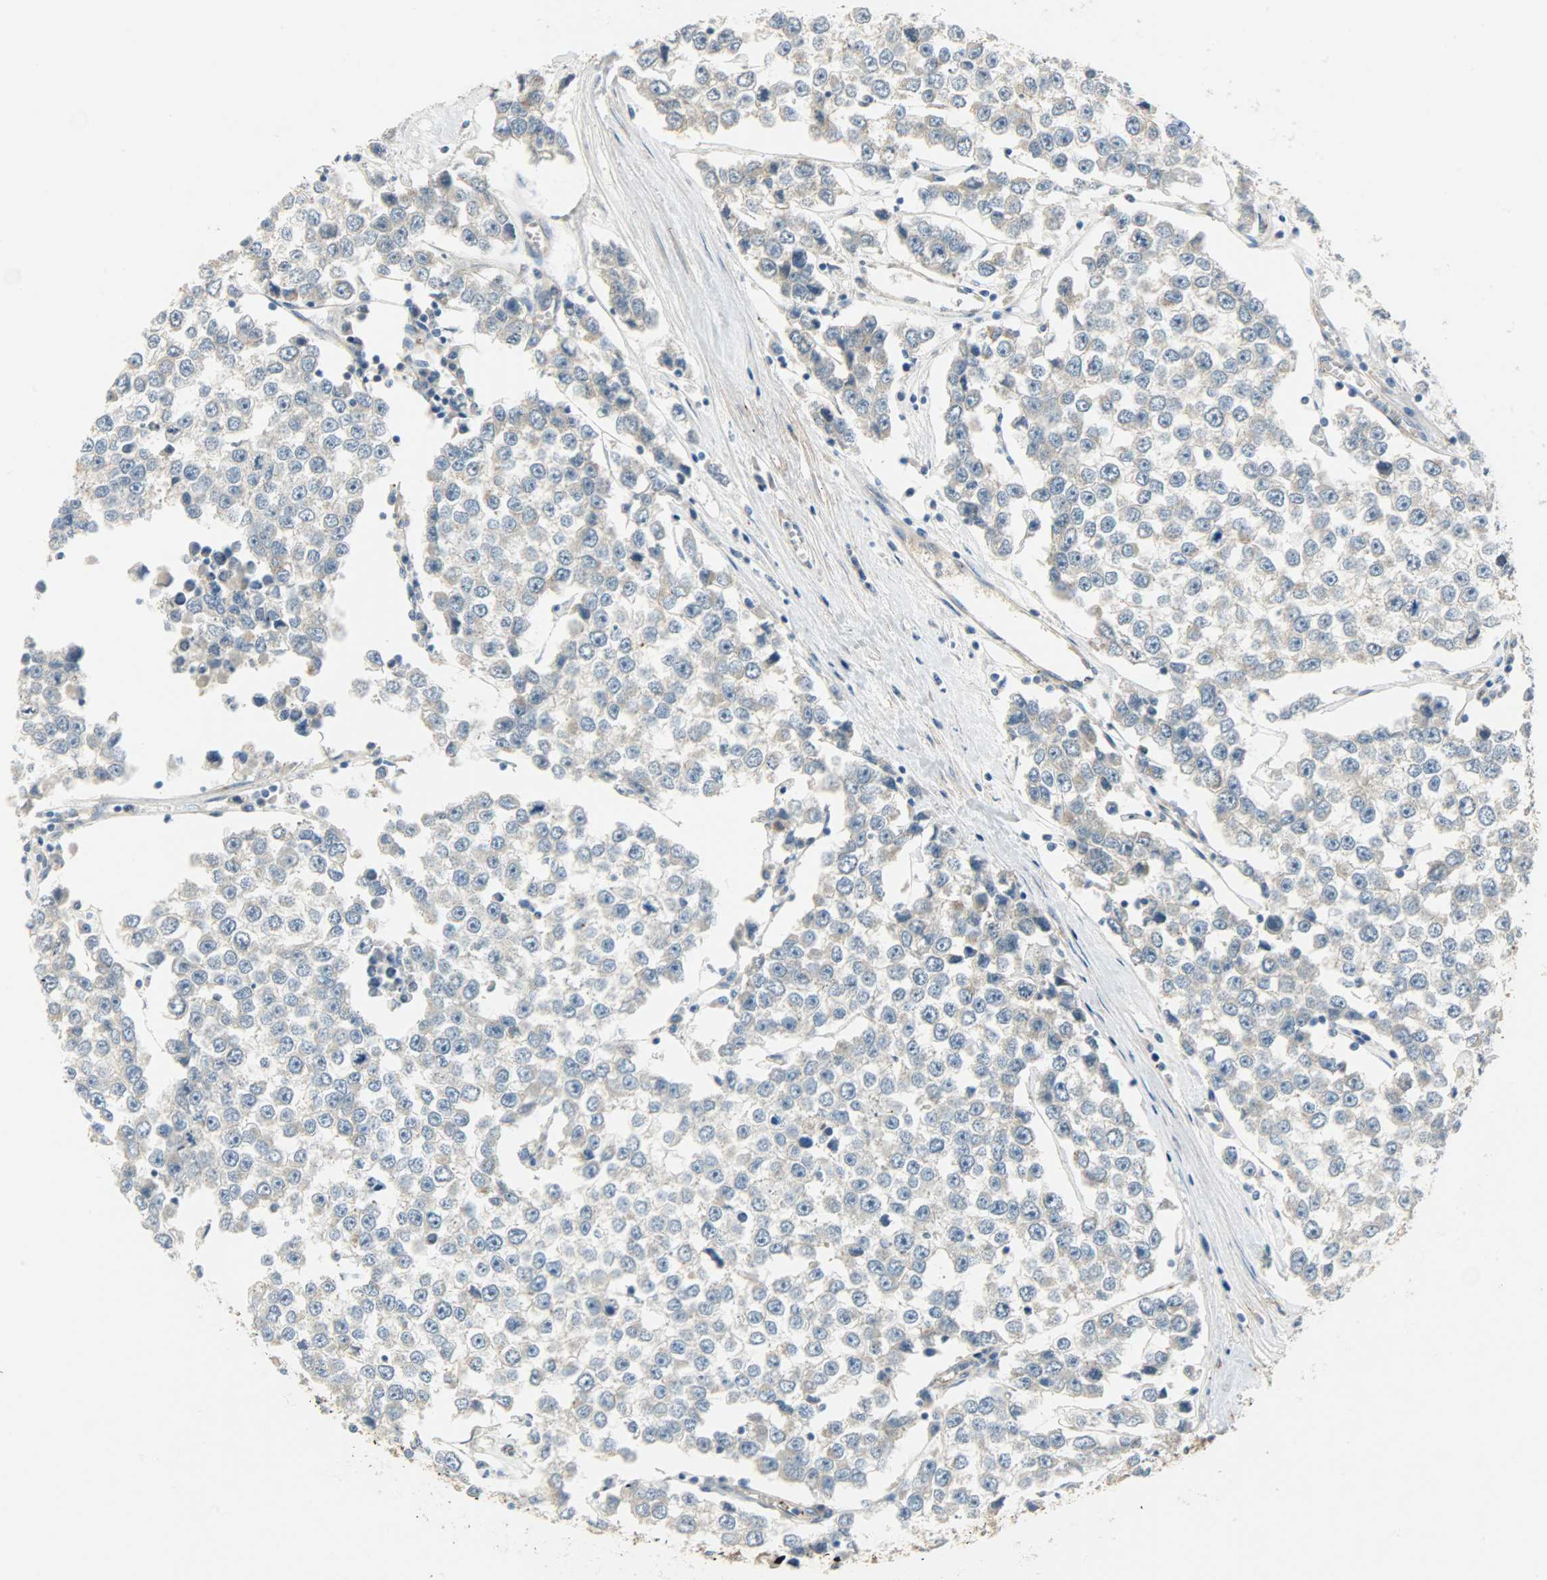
{"staining": {"intensity": "weak", "quantity": ">75%", "location": "cytoplasmic/membranous"}, "tissue": "testis cancer", "cell_type": "Tumor cells", "image_type": "cancer", "snomed": [{"axis": "morphology", "description": "Seminoma, NOS"}, {"axis": "morphology", "description": "Carcinoma, Embryonal, NOS"}, {"axis": "topography", "description": "Testis"}], "caption": "A high-resolution histopathology image shows immunohistochemistry staining of seminoma (testis), which demonstrates weak cytoplasmic/membranous expression in about >75% of tumor cells.", "gene": "KIAA1217", "patient": {"sex": "male", "age": 52}}